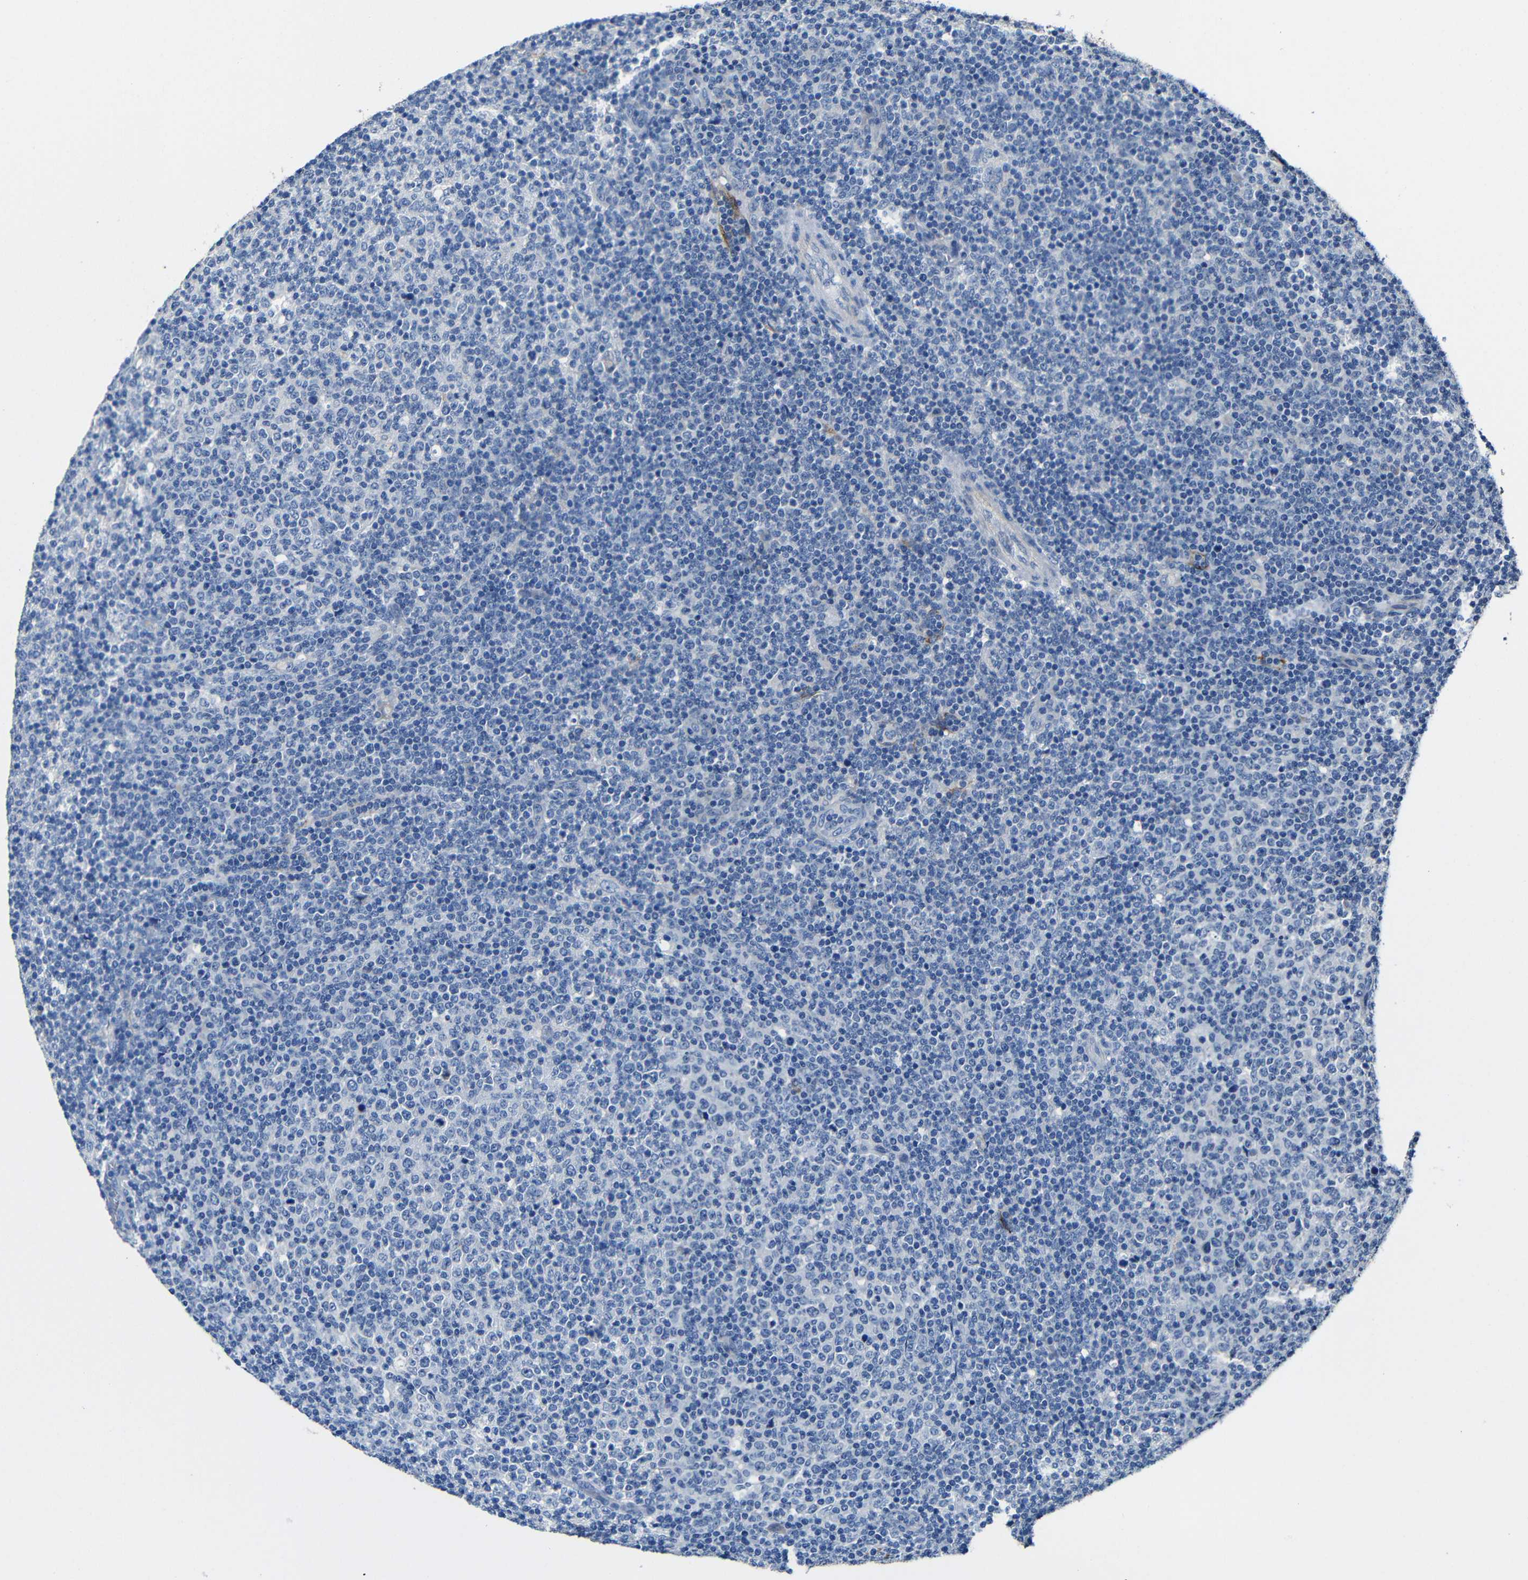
{"staining": {"intensity": "negative", "quantity": "none", "location": "none"}, "tissue": "lymphoma", "cell_type": "Tumor cells", "image_type": "cancer", "snomed": [{"axis": "morphology", "description": "Malignant lymphoma, non-Hodgkin's type, Low grade"}, {"axis": "topography", "description": "Lymph node"}], "caption": "Lymphoma was stained to show a protein in brown. There is no significant staining in tumor cells.", "gene": "ACKR2", "patient": {"sex": "male", "age": 70}}